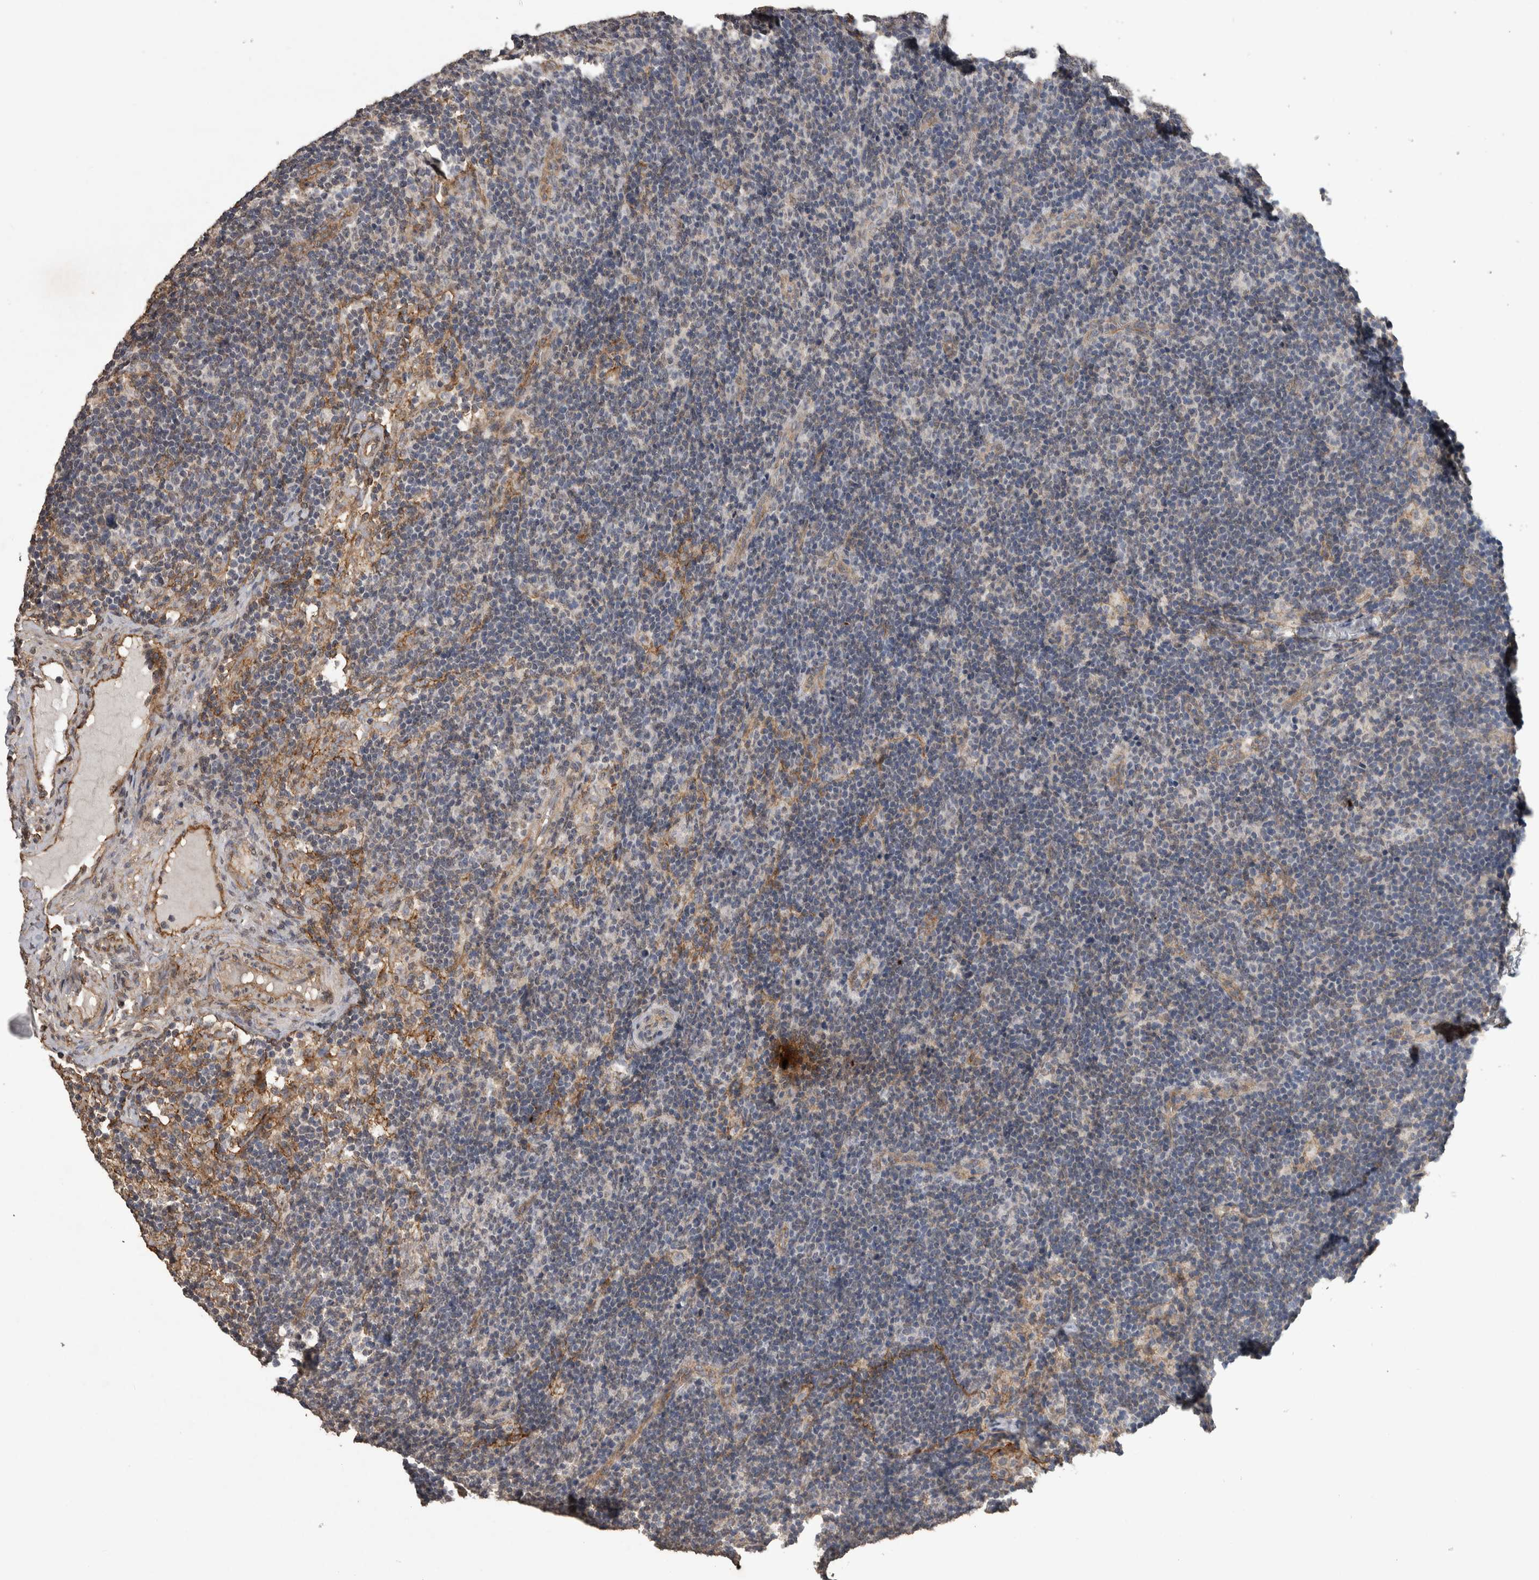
{"staining": {"intensity": "negative", "quantity": "none", "location": "none"}, "tissue": "lymph node", "cell_type": "Germinal center cells", "image_type": "normal", "snomed": [{"axis": "morphology", "description": "Normal tissue, NOS"}, {"axis": "topography", "description": "Lymph node"}], "caption": "IHC histopathology image of normal lymph node stained for a protein (brown), which demonstrates no positivity in germinal center cells.", "gene": "RECK", "patient": {"sex": "female", "age": 22}}